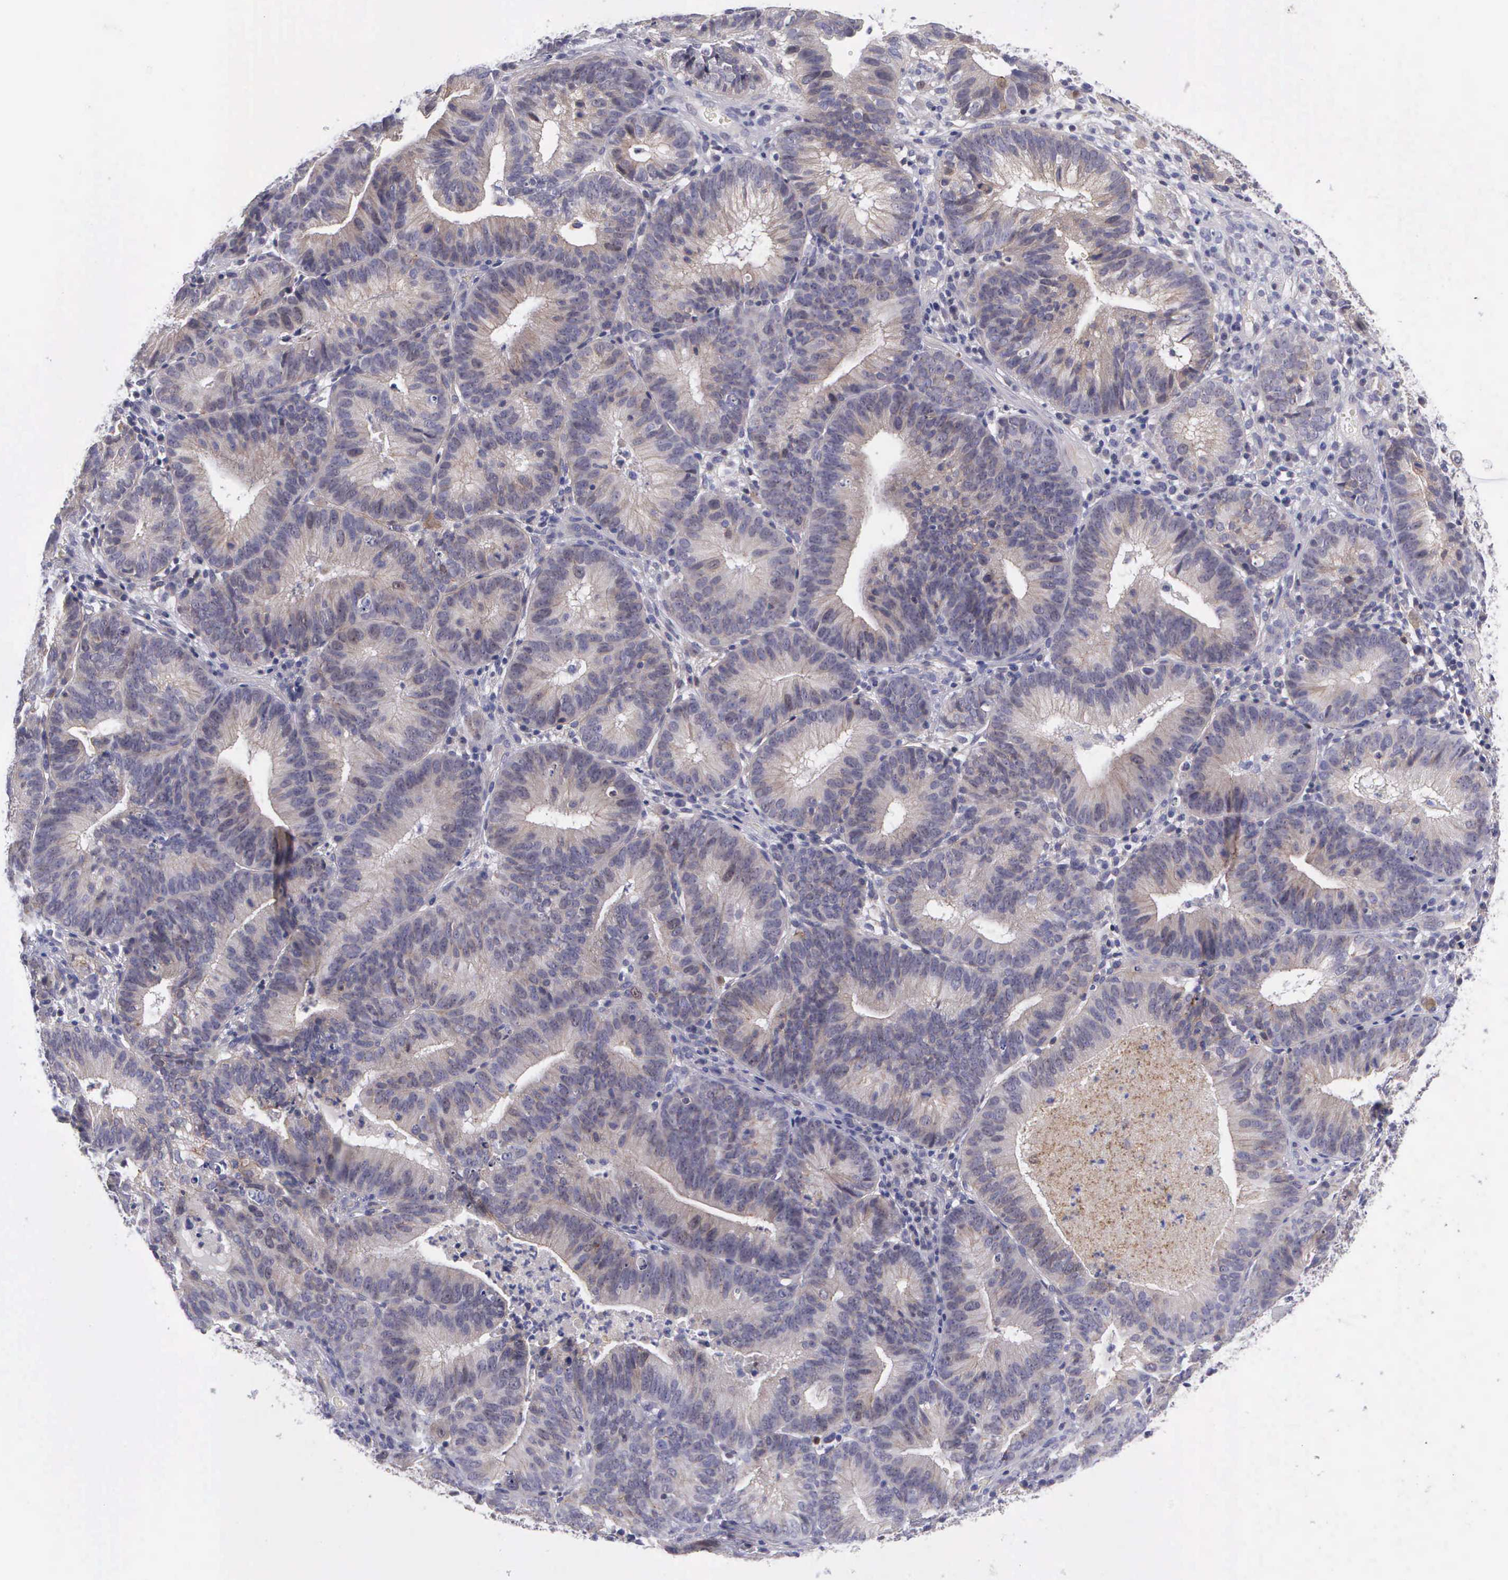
{"staining": {"intensity": "weak", "quantity": "25%-75%", "location": "cytoplasmic/membranous,nuclear"}, "tissue": "cervical cancer", "cell_type": "Tumor cells", "image_type": "cancer", "snomed": [{"axis": "morphology", "description": "Adenocarcinoma, NOS"}, {"axis": "topography", "description": "Cervix"}], "caption": "Immunohistochemical staining of cervical cancer (adenocarcinoma) shows low levels of weak cytoplasmic/membranous and nuclear protein expression in approximately 25%-75% of tumor cells. The protein of interest is shown in brown color, while the nuclei are stained blue.", "gene": "MICAL3", "patient": {"sex": "female", "age": 60}}